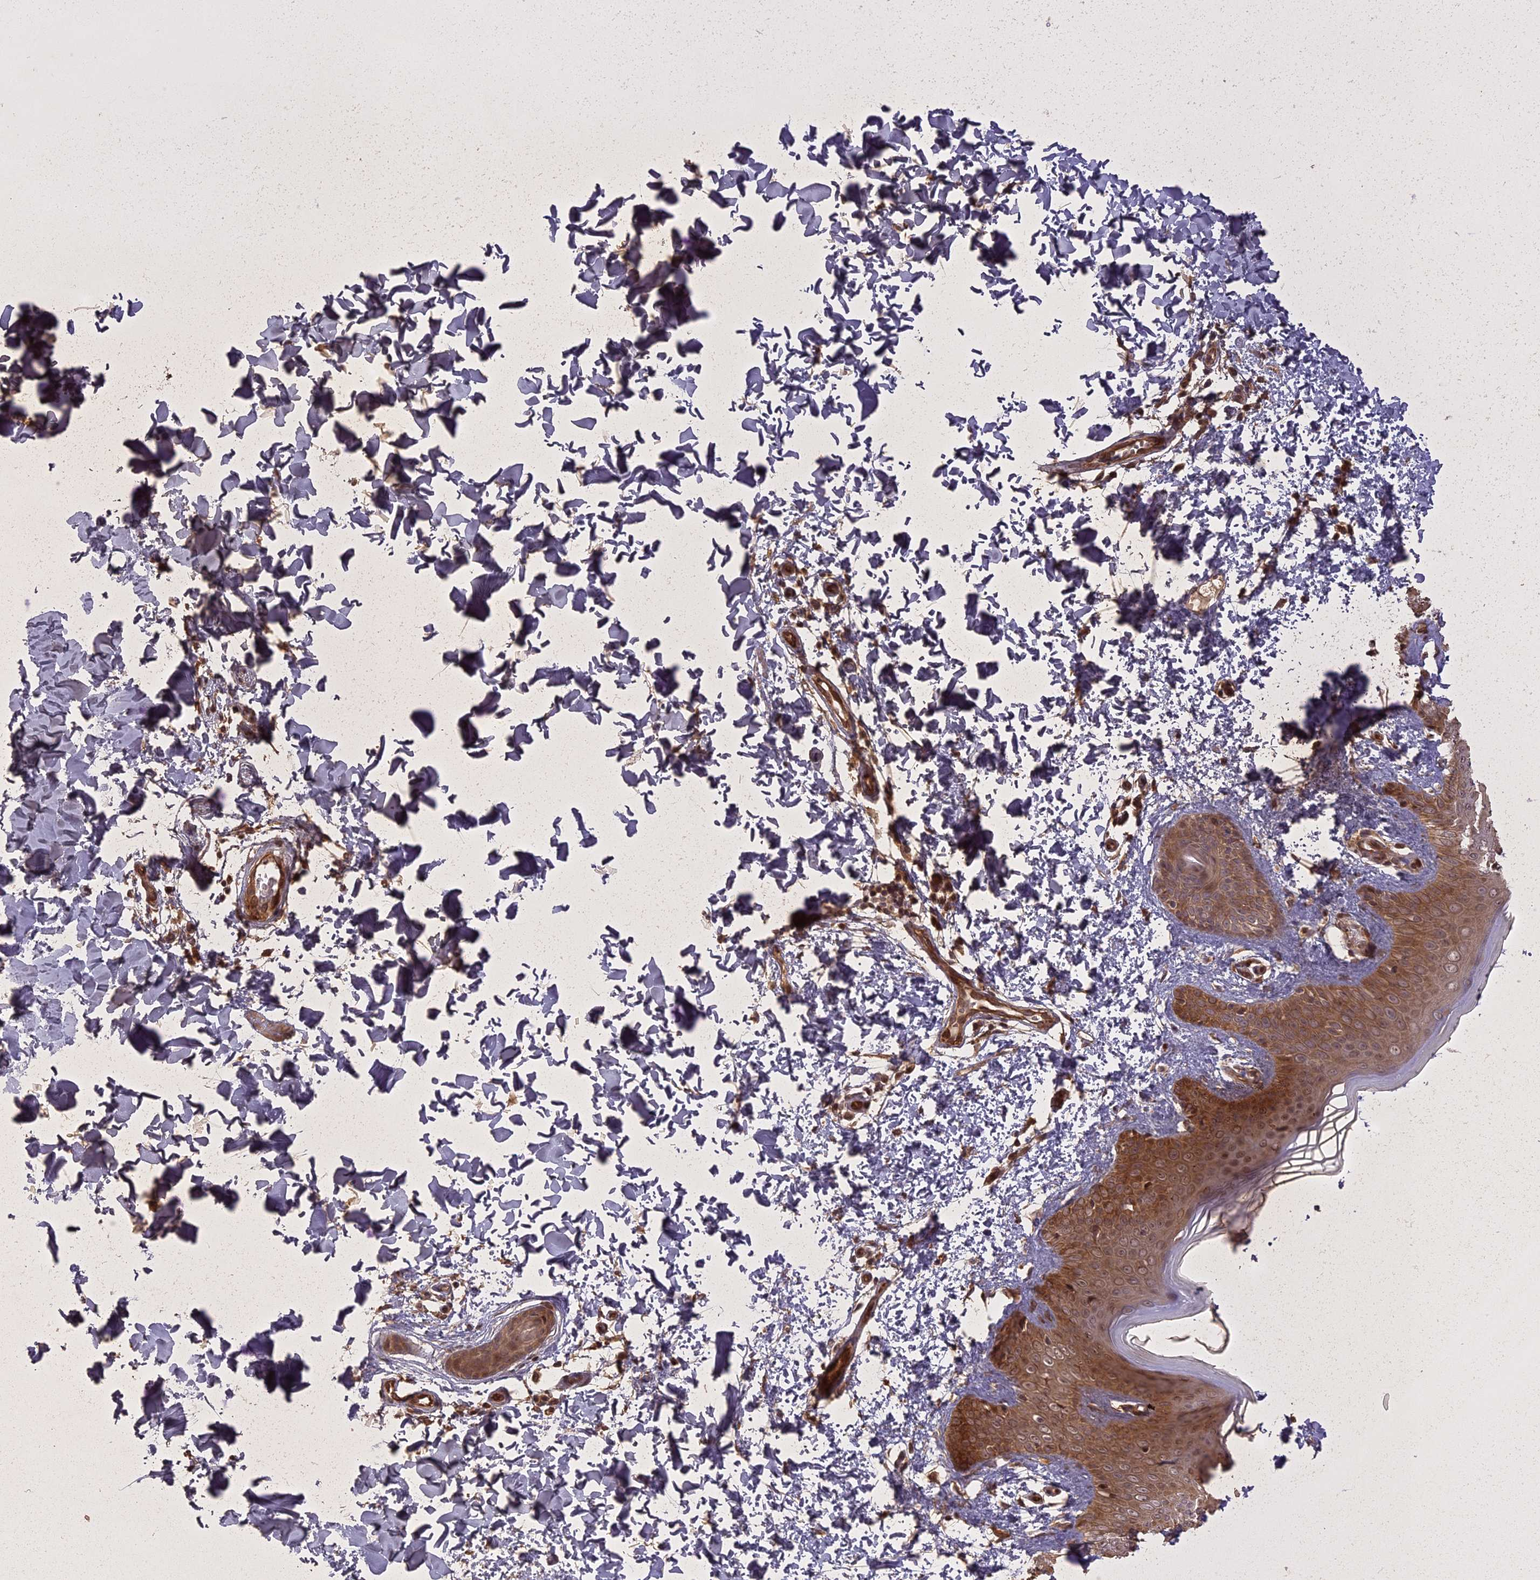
{"staining": {"intensity": "moderate", "quantity": ">75%", "location": "cytoplasmic/membranous"}, "tissue": "skin", "cell_type": "Fibroblasts", "image_type": "normal", "snomed": [{"axis": "morphology", "description": "Normal tissue, NOS"}, {"axis": "topography", "description": "Skin"}], "caption": "Skin stained for a protein (brown) shows moderate cytoplasmic/membranous positive expression in approximately >75% of fibroblasts.", "gene": "LIN37", "patient": {"sex": "male", "age": 36}}